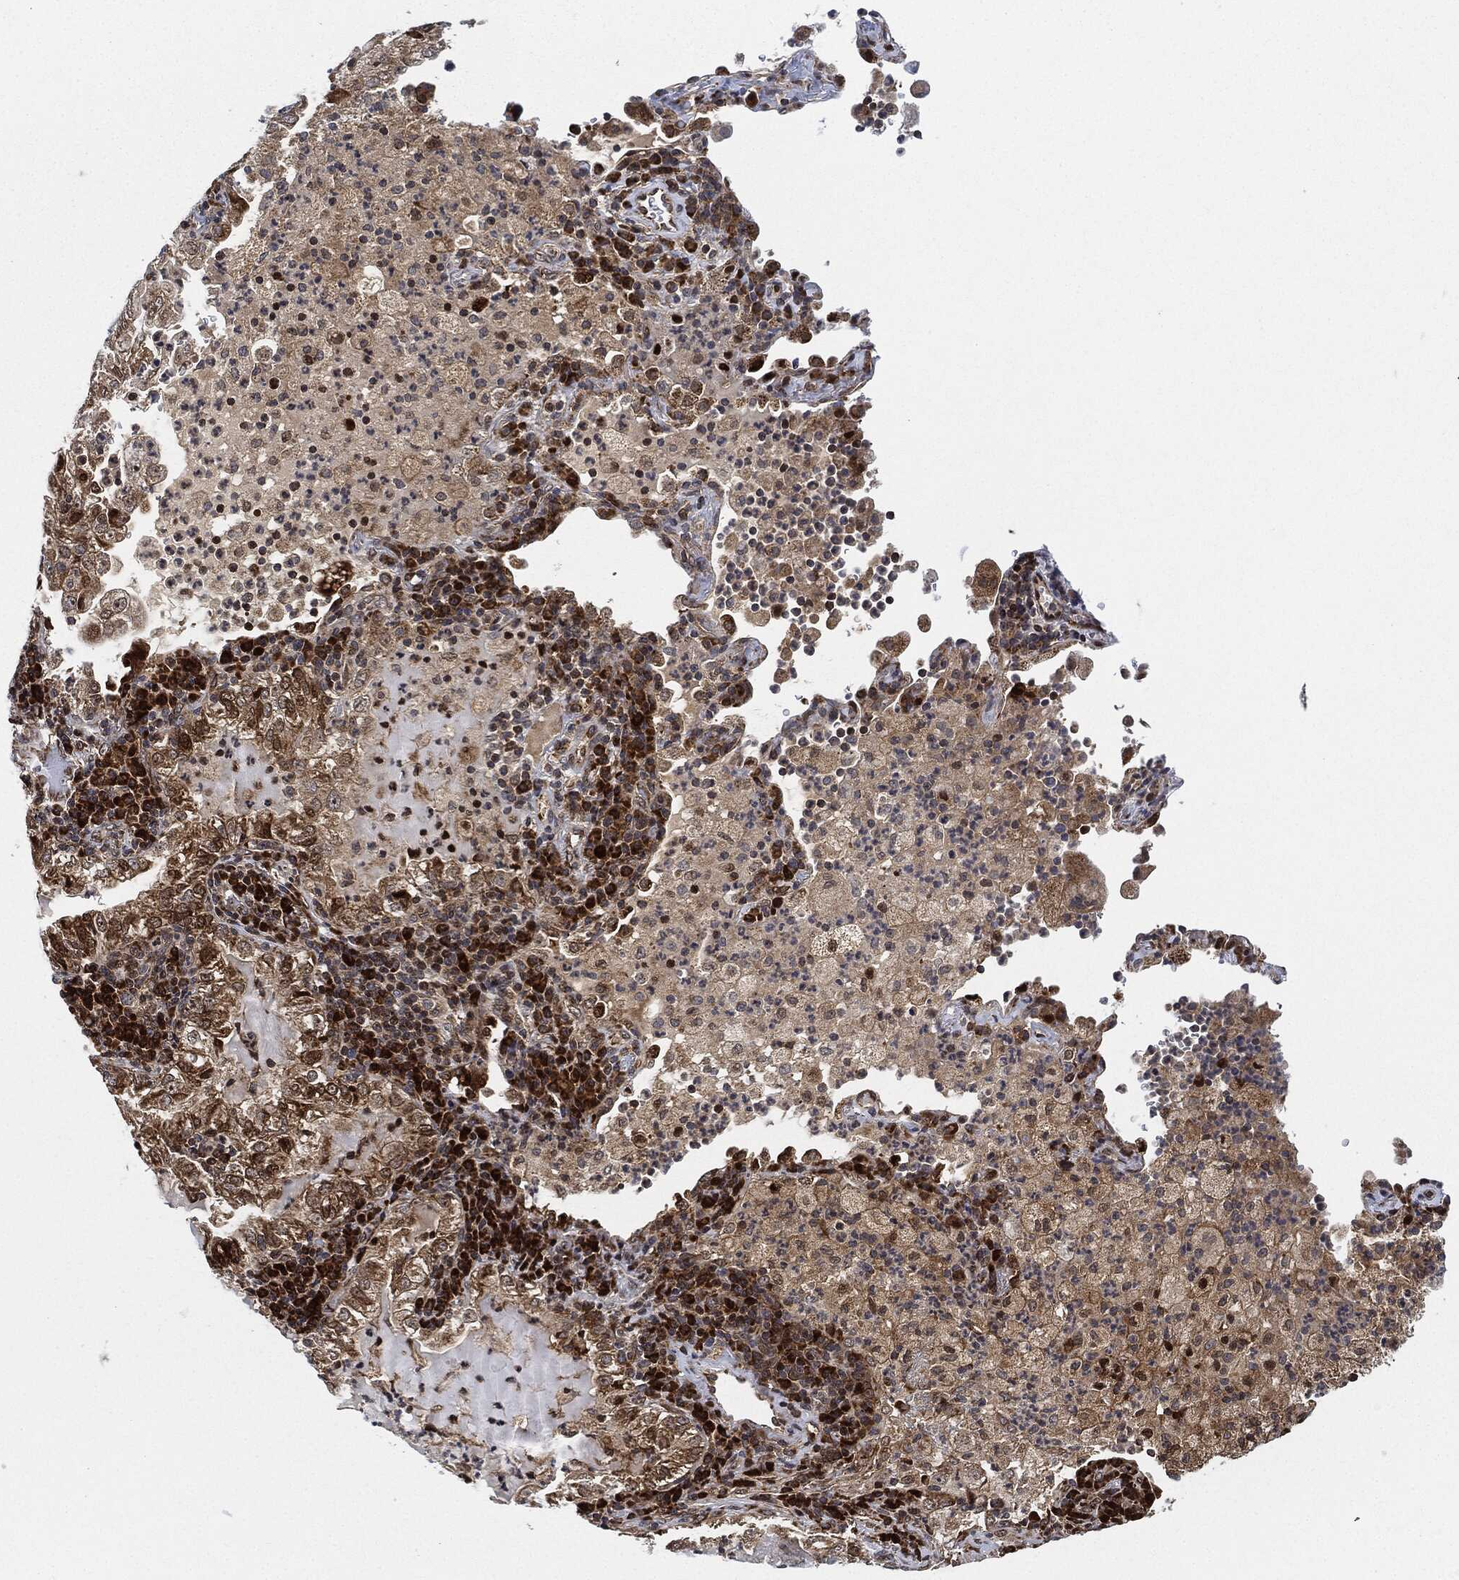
{"staining": {"intensity": "moderate", "quantity": ">75%", "location": "cytoplasmic/membranous"}, "tissue": "lung cancer", "cell_type": "Tumor cells", "image_type": "cancer", "snomed": [{"axis": "morphology", "description": "Adenocarcinoma, NOS"}, {"axis": "topography", "description": "Lung"}], "caption": "Immunohistochemical staining of human adenocarcinoma (lung) exhibits medium levels of moderate cytoplasmic/membranous protein positivity in approximately >75% of tumor cells.", "gene": "RNASEL", "patient": {"sex": "female", "age": 73}}